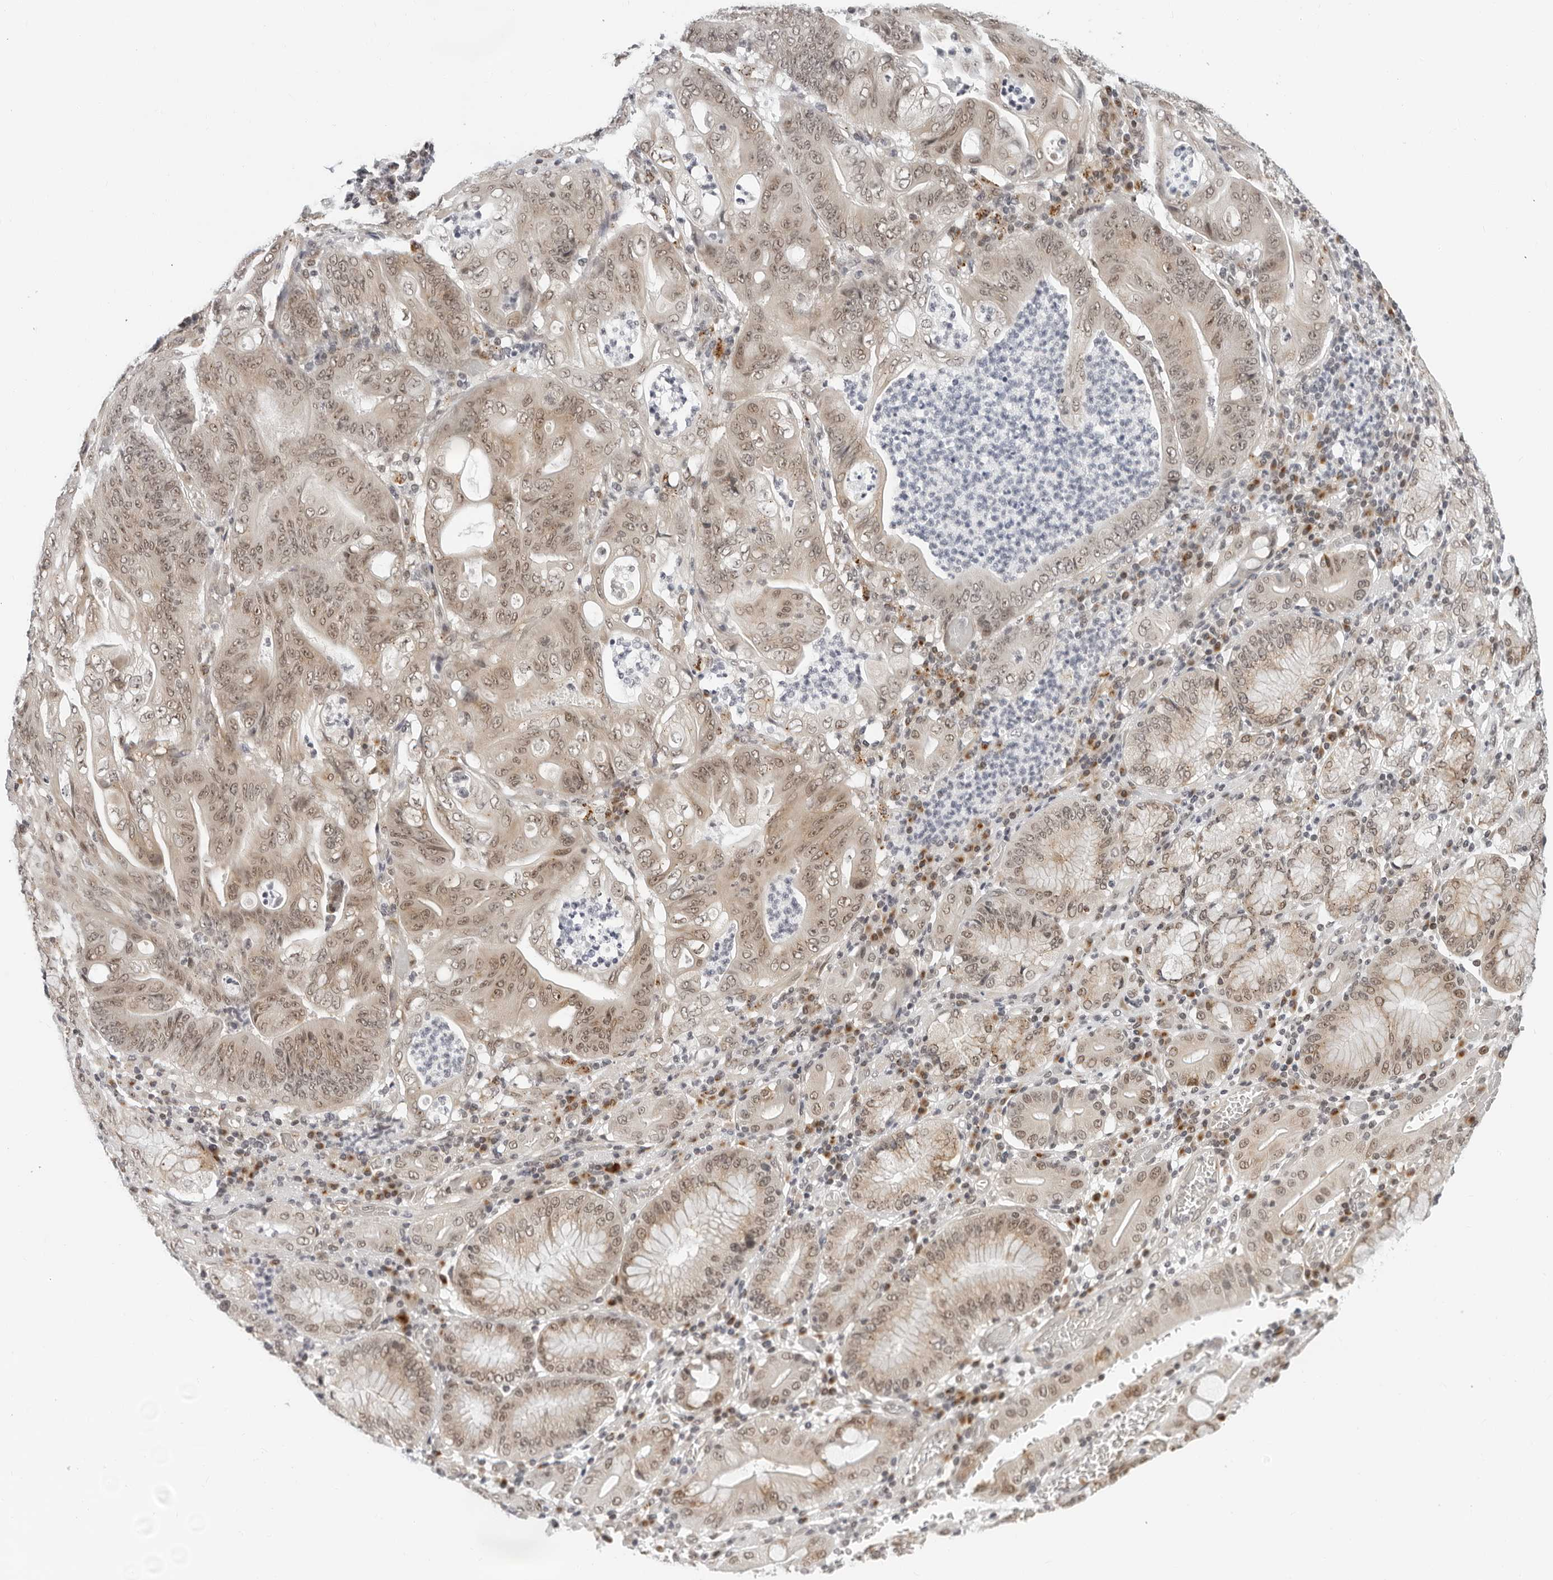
{"staining": {"intensity": "moderate", "quantity": ">75%", "location": "nuclear"}, "tissue": "stomach cancer", "cell_type": "Tumor cells", "image_type": "cancer", "snomed": [{"axis": "morphology", "description": "Adenocarcinoma, NOS"}, {"axis": "topography", "description": "Stomach"}], "caption": "Stomach adenocarcinoma stained for a protein (brown) exhibits moderate nuclear positive staining in about >75% of tumor cells.", "gene": "TOX4", "patient": {"sex": "female", "age": 73}}